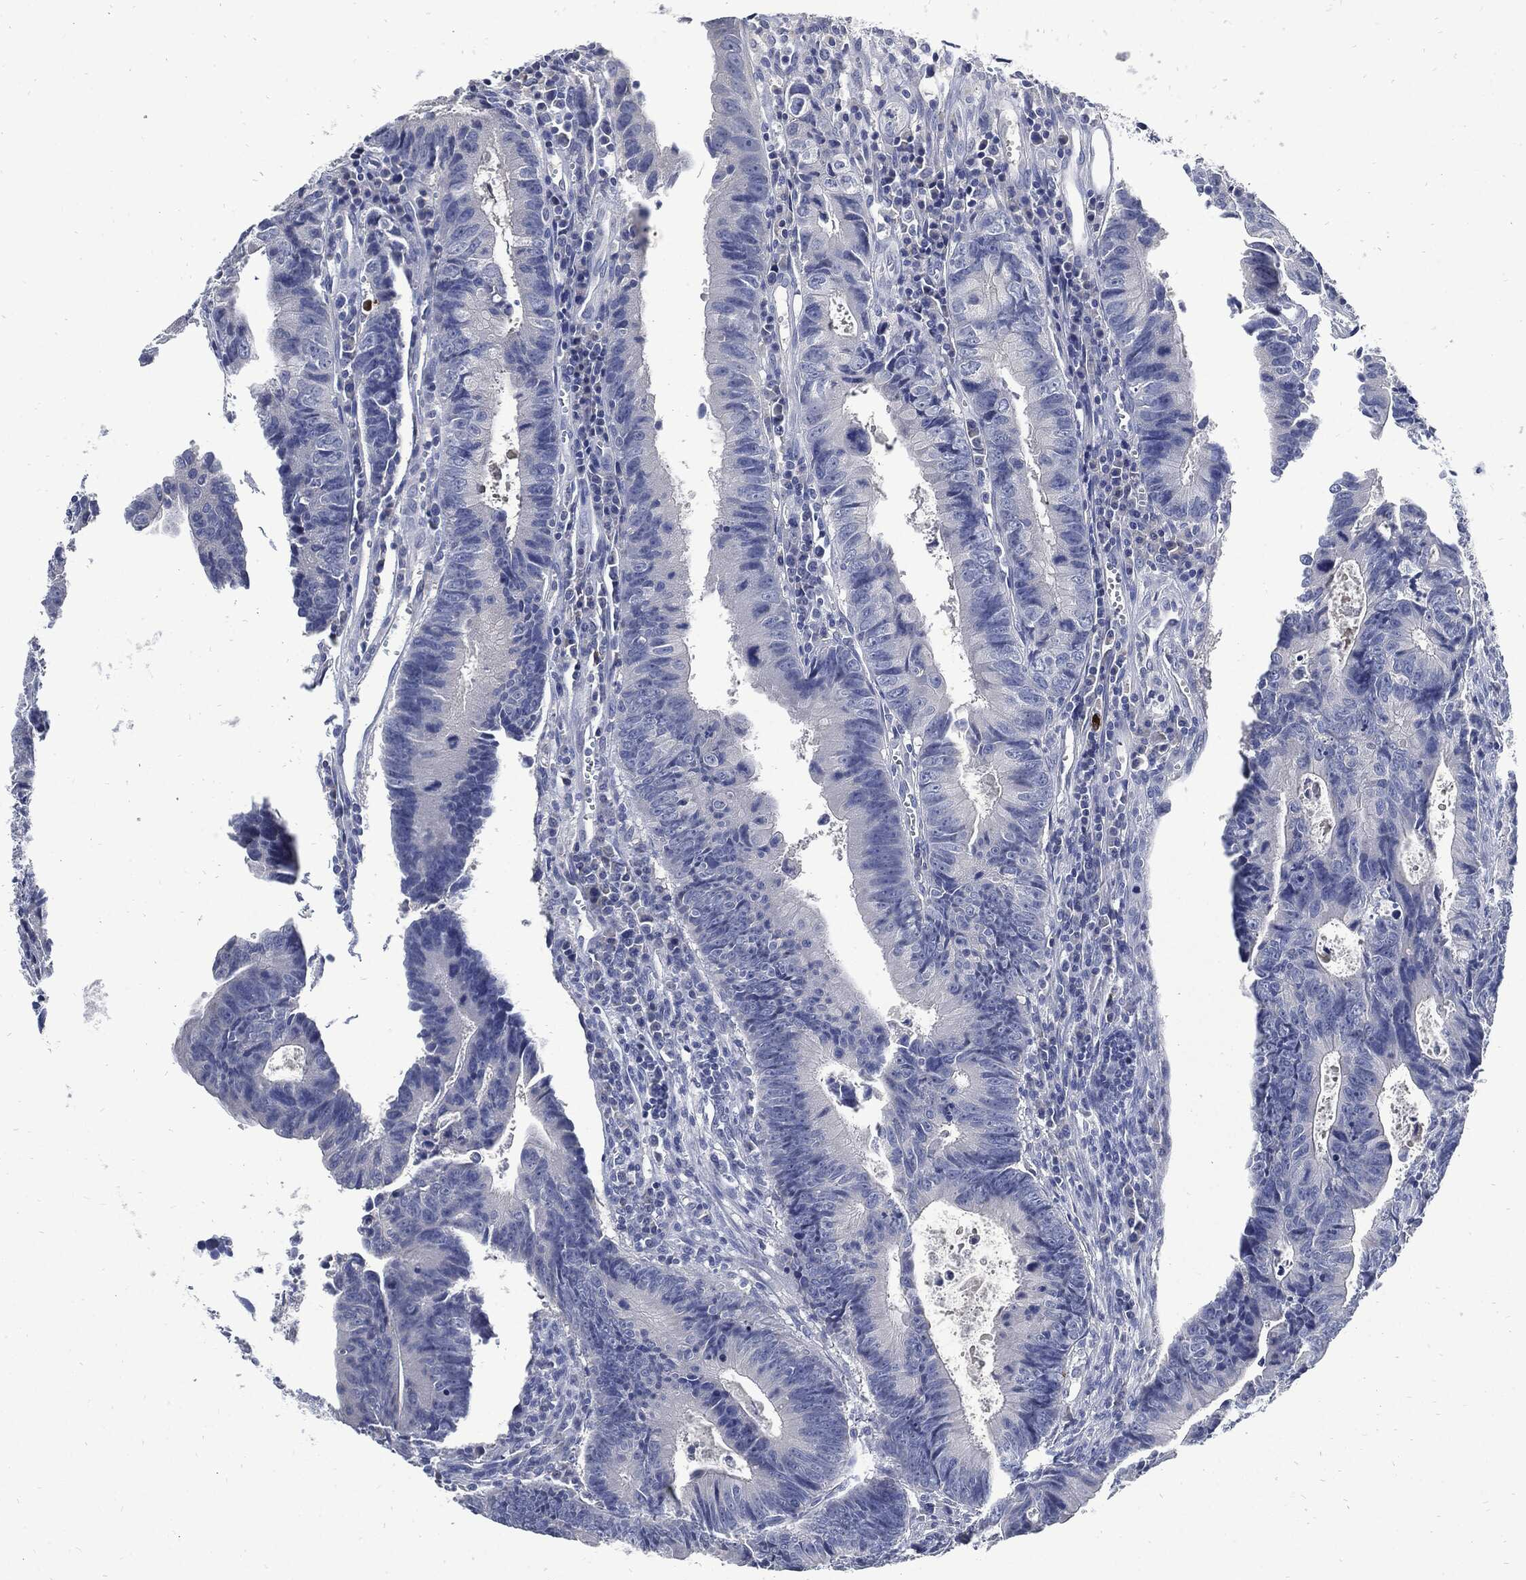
{"staining": {"intensity": "negative", "quantity": "none", "location": "none"}, "tissue": "colorectal cancer", "cell_type": "Tumor cells", "image_type": "cancer", "snomed": [{"axis": "morphology", "description": "Adenocarcinoma, NOS"}, {"axis": "topography", "description": "Colon"}], "caption": "Tumor cells are negative for brown protein staining in colorectal adenocarcinoma. (DAB IHC with hematoxylin counter stain).", "gene": "CPE", "patient": {"sex": "female", "age": 87}}